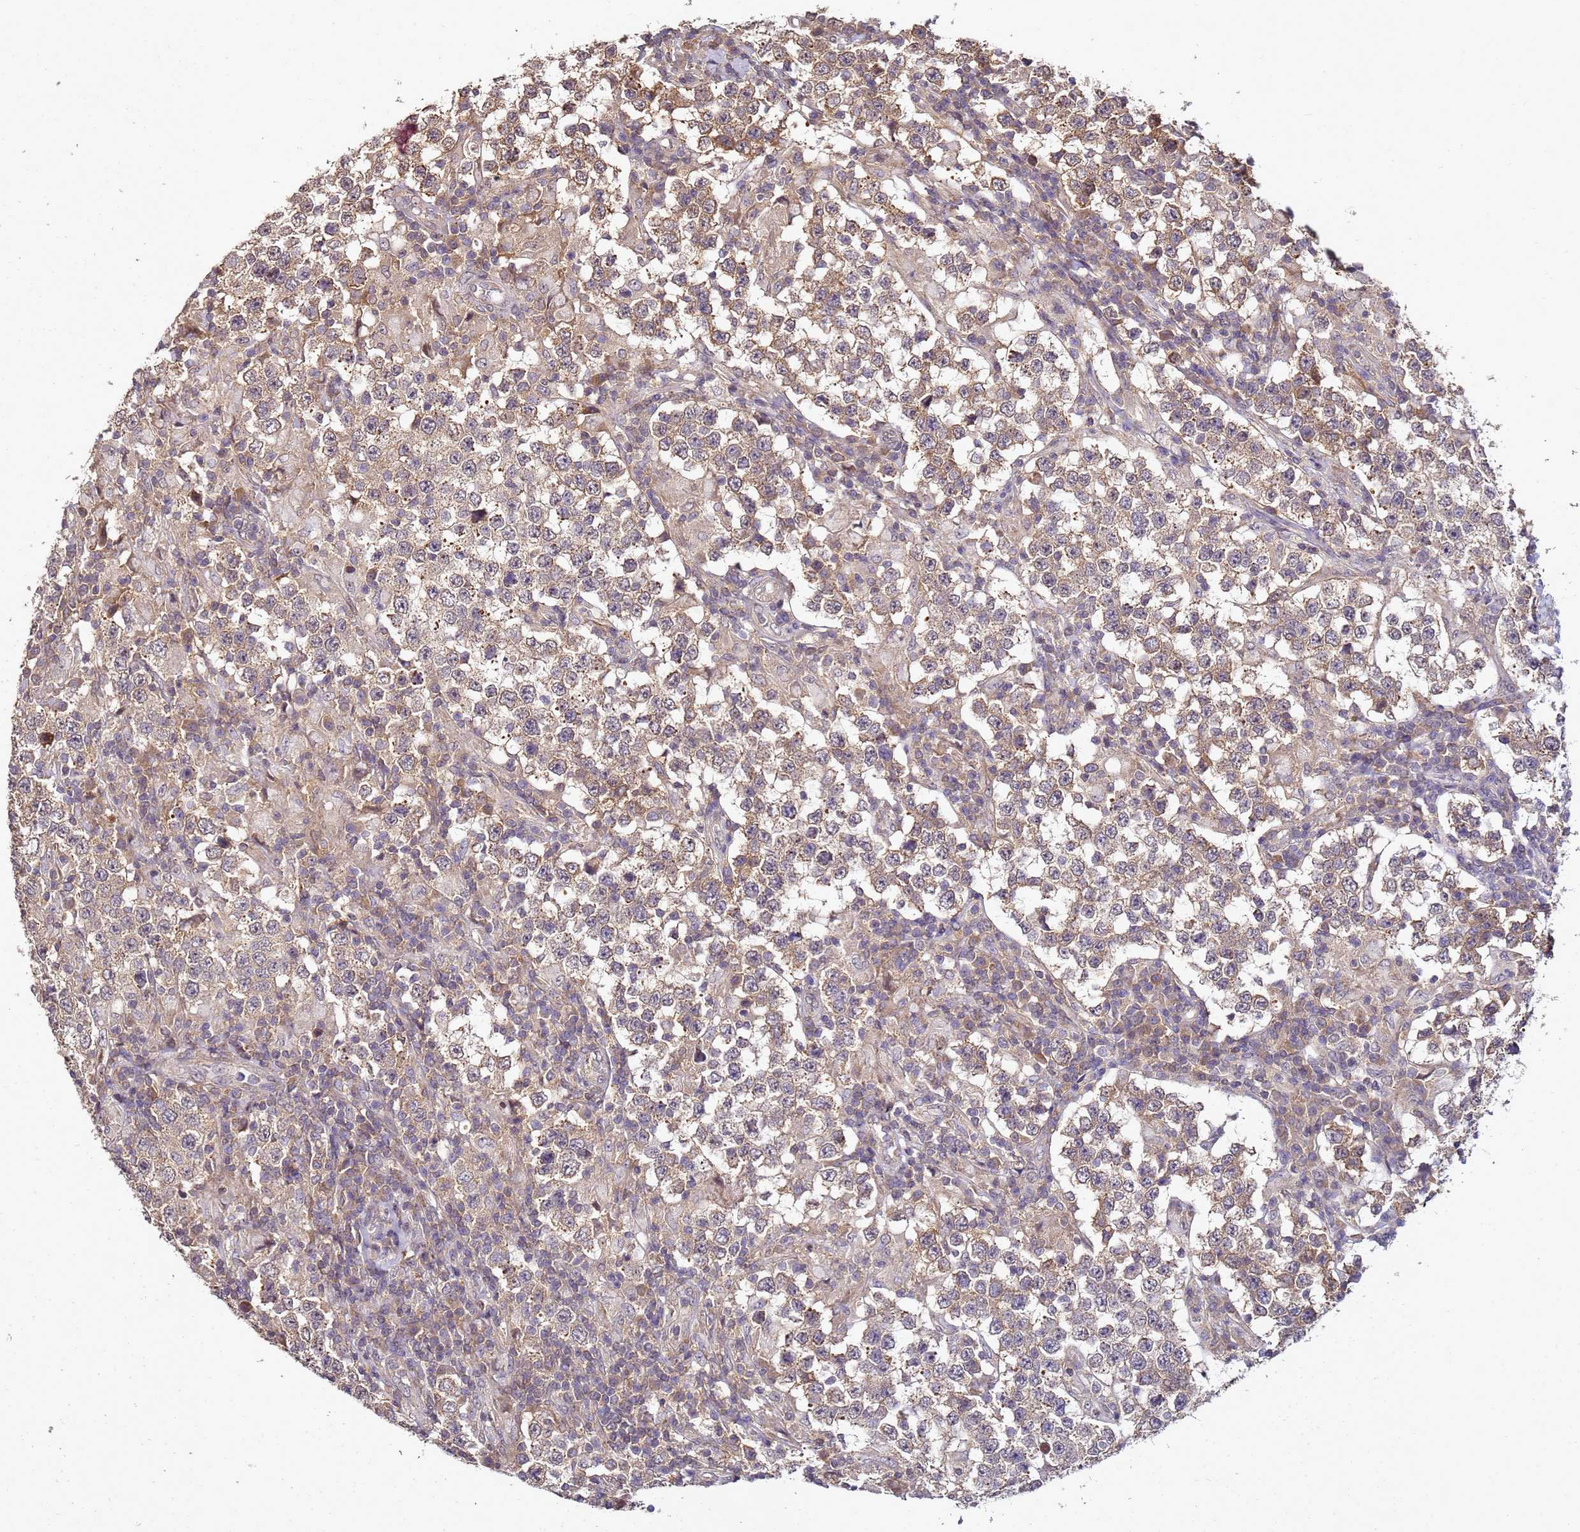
{"staining": {"intensity": "moderate", "quantity": ">75%", "location": "cytoplasmic/membranous"}, "tissue": "testis cancer", "cell_type": "Tumor cells", "image_type": "cancer", "snomed": [{"axis": "morphology", "description": "Seminoma, NOS"}, {"axis": "morphology", "description": "Carcinoma, Embryonal, NOS"}, {"axis": "topography", "description": "Testis"}], "caption": "DAB (3,3'-diaminobenzidine) immunohistochemical staining of testis cancer (seminoma) displays moderate cytoplasmic/membranous protein expression in about >75% of tumor cells.", "gene": "ANKRD17", "patient": {"sex": "male", "age": 41}}